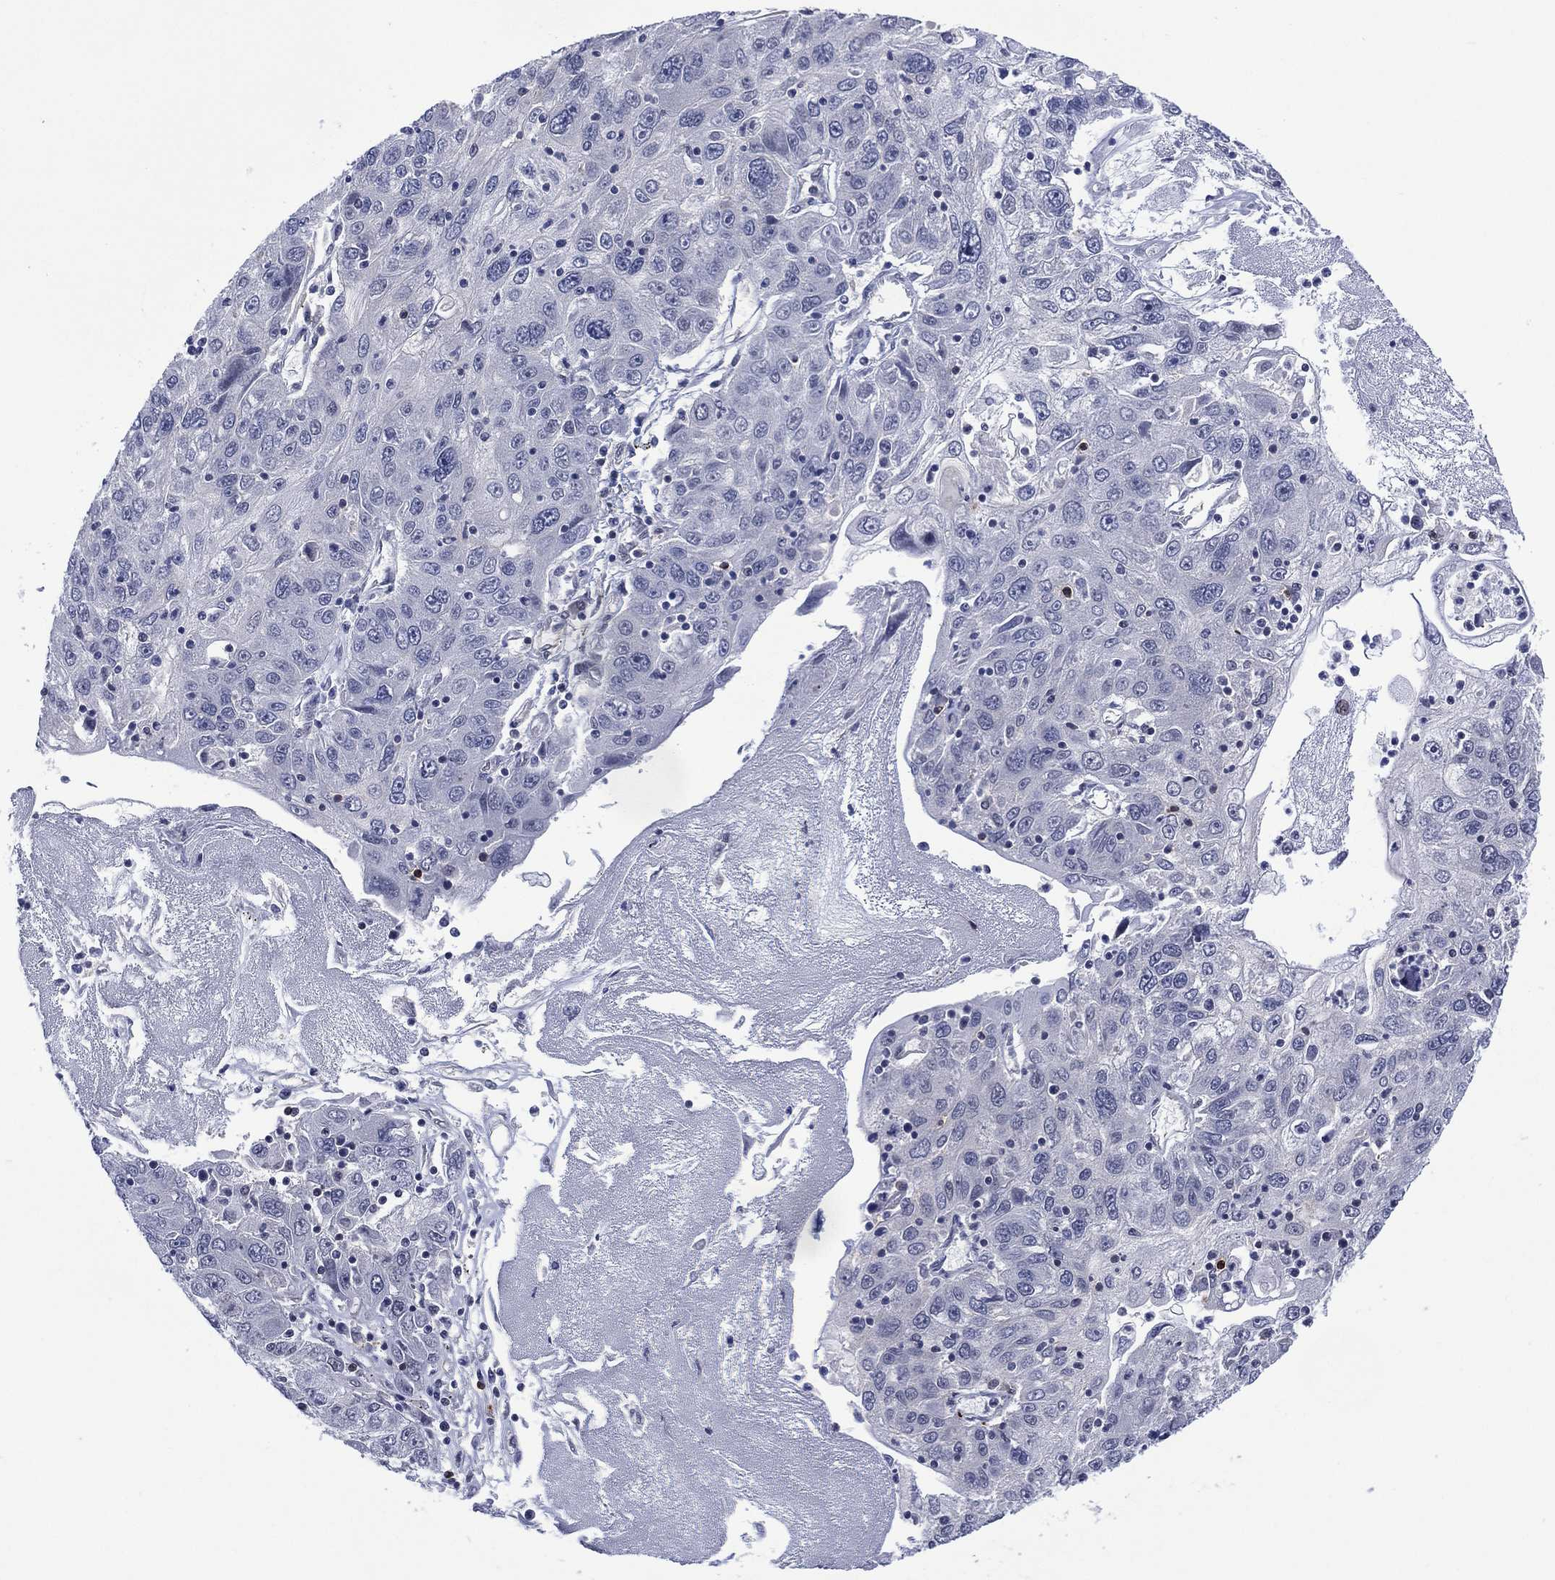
{"staining": {"intensity": "negative", "quantity": "none", "location": "none"}, "tissue": "stomach cancer", "cell_type": "Tumor cells", "image_type": "cancer", "snomed": [{"axis": "morphology", "description": "Adenocarcinoma, NOS"}, {"axis": "topography", "description": "Stomach"}], "caption": "This is an IHC micrograph of stomach cancer. There is no expression in tumor cells.", "gene": "DPP4", "patient": {"sex": "male", "age": 56}}